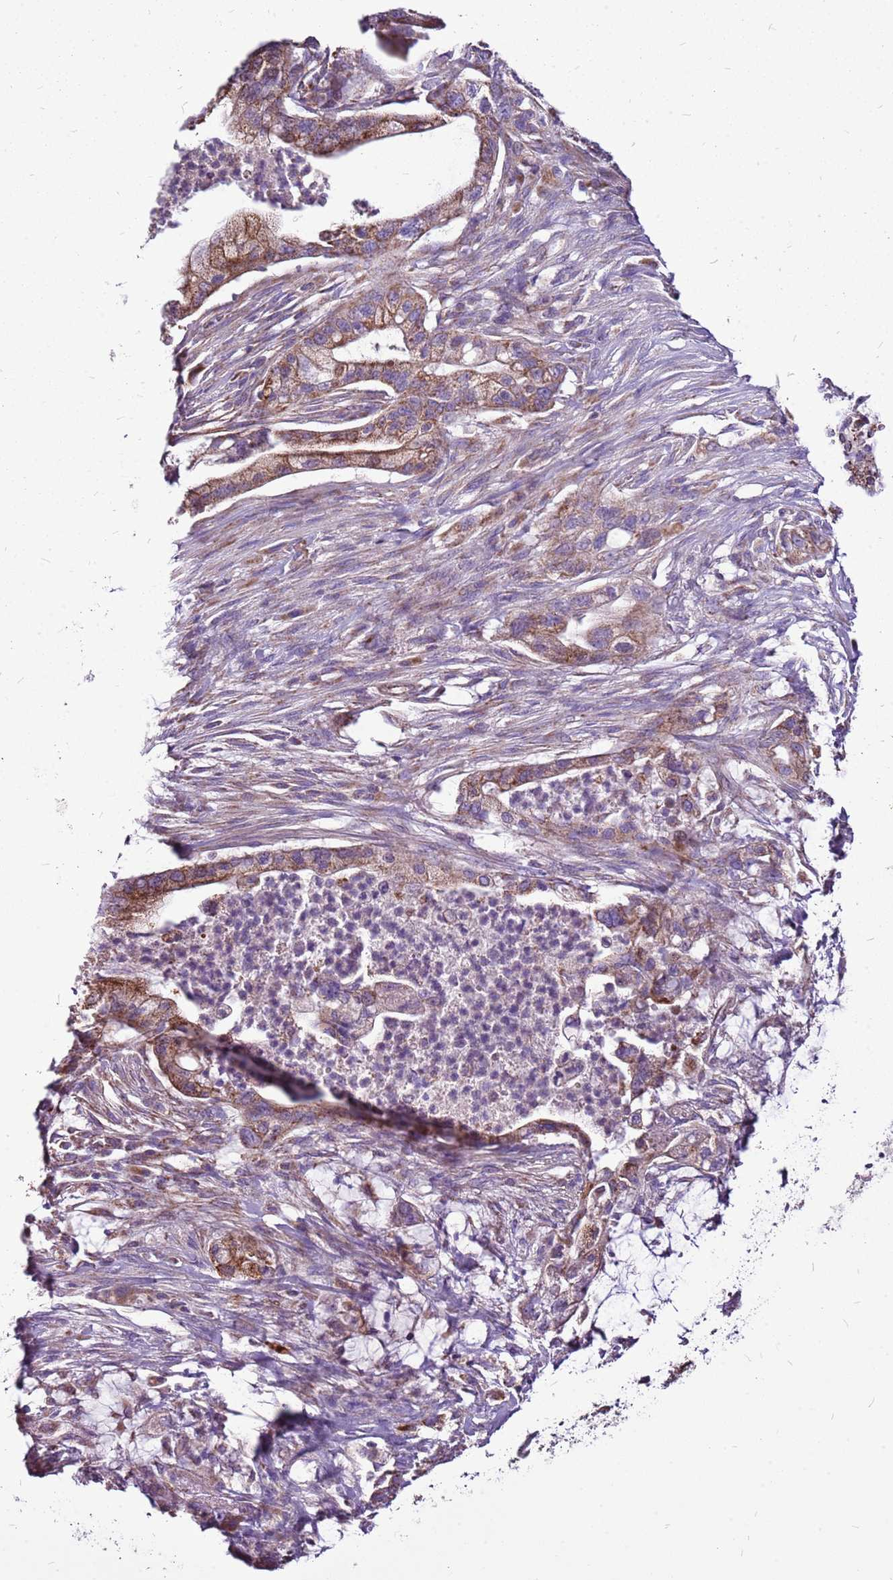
{"staining": {"intensity": "moderate", "quantity": ">75%", "location": "cytoplasmic/membranous"}, "tissue": "pancreatic cancer", "cell_type": "Tumor cells", "image_type": "cancer", "snomed": [{"axis": "morphology", "description": "Adenocarcinoma, NOS"}, {"axis": "topography", "description": "Pancreas"}], "caption": "Adenocarcinoma (pancreatic) tissue shows moderate cytoplasmic/membranous expression in about >75% of tumor cells, visualized by immunohistochemistry.", "gene": "GCDH", "patient": {"sex": "male", "age": 44}}